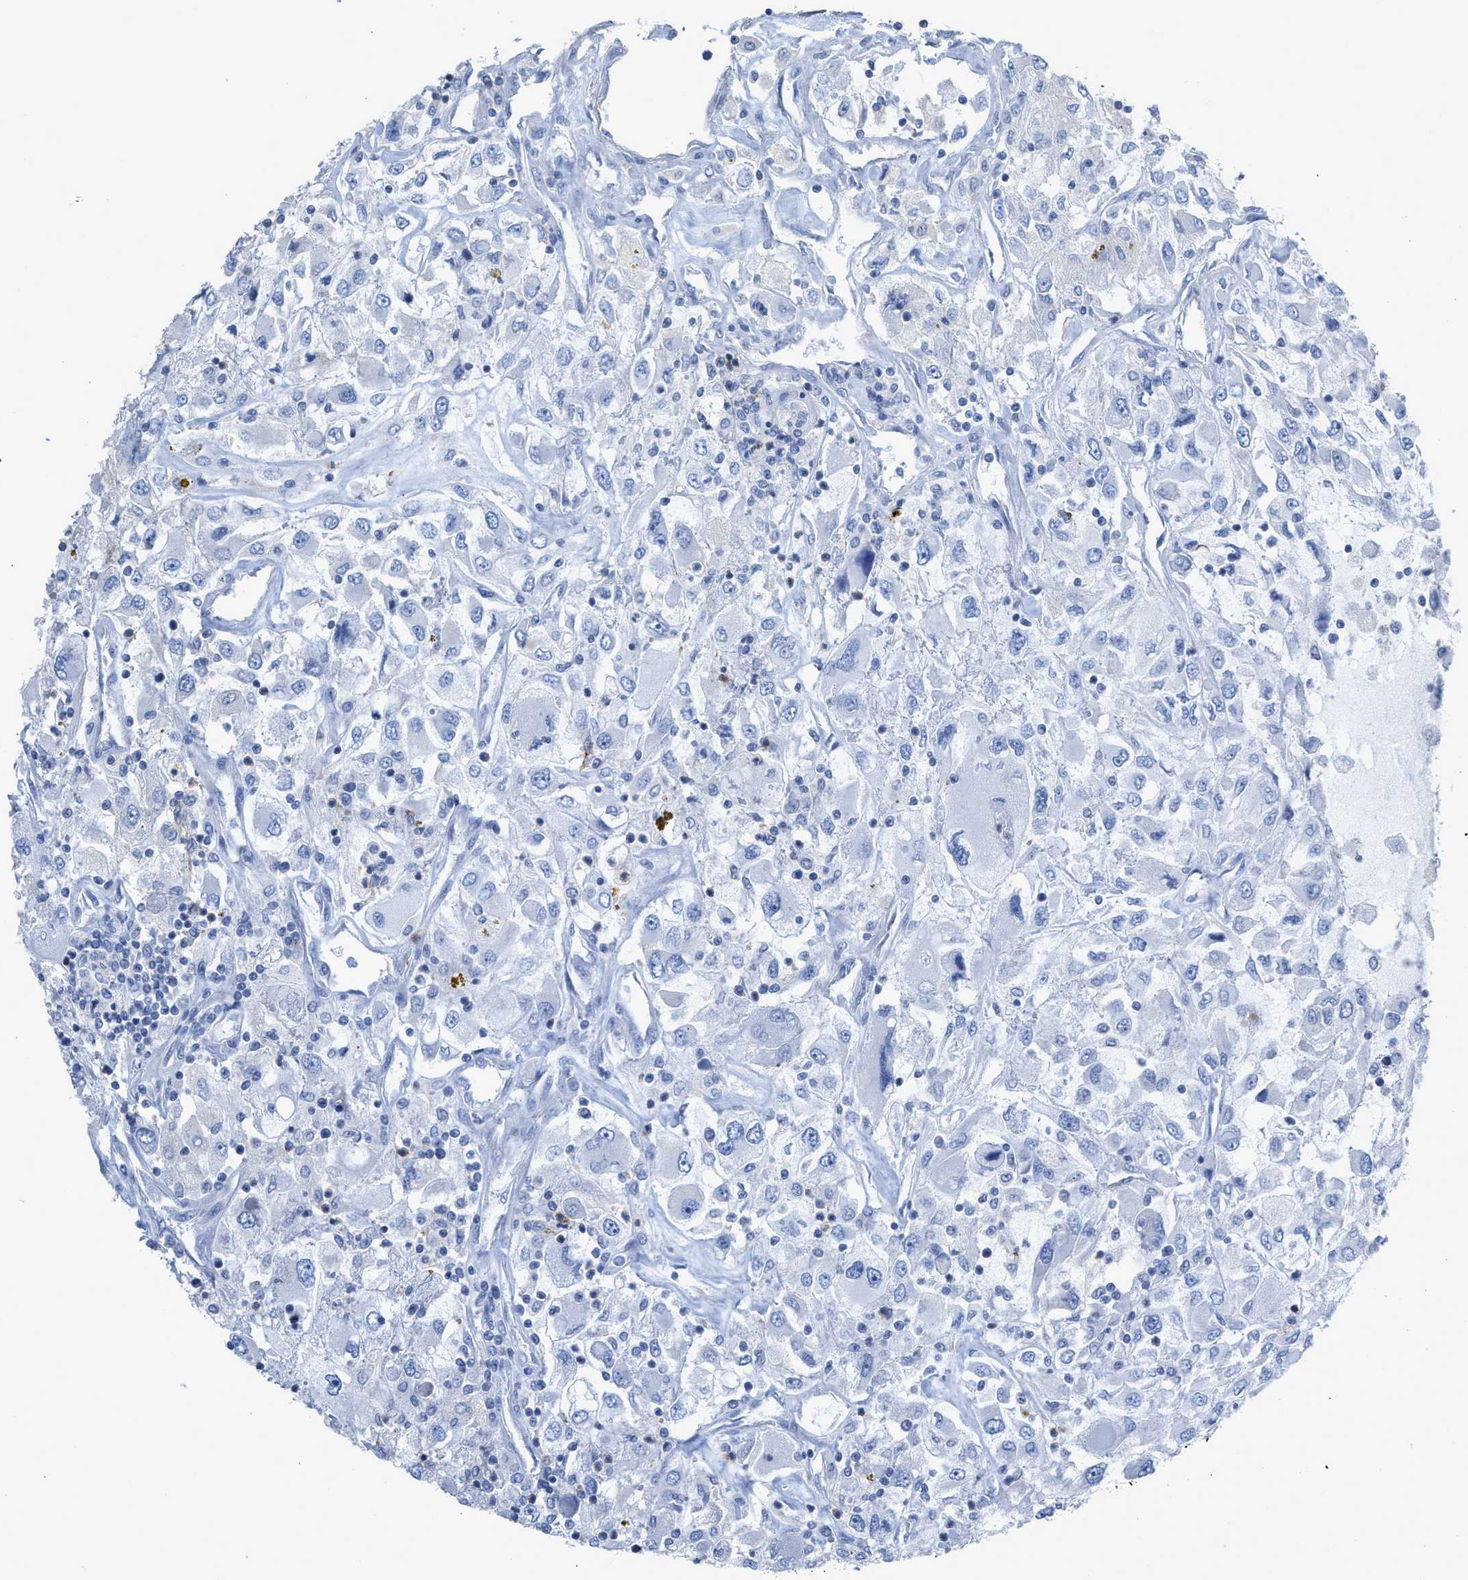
{"staining": {"intensity": "negative", "quantity": "none", "location": "none"}, "tissue": "renal cancer", "cell_type": "Tumor cells", "image_type": "cancer", "snomed": [{"axis": "morphology", "description": "Adenocarcinoma, NOS"}, {"axis": "topography", "description": "Kidney"}], "caption": "Tumor cells are negative for protein expression in human renal adenocarcinoma.", "gene": "PRMT2", "patient": {"sex": "female", "age": 52}}